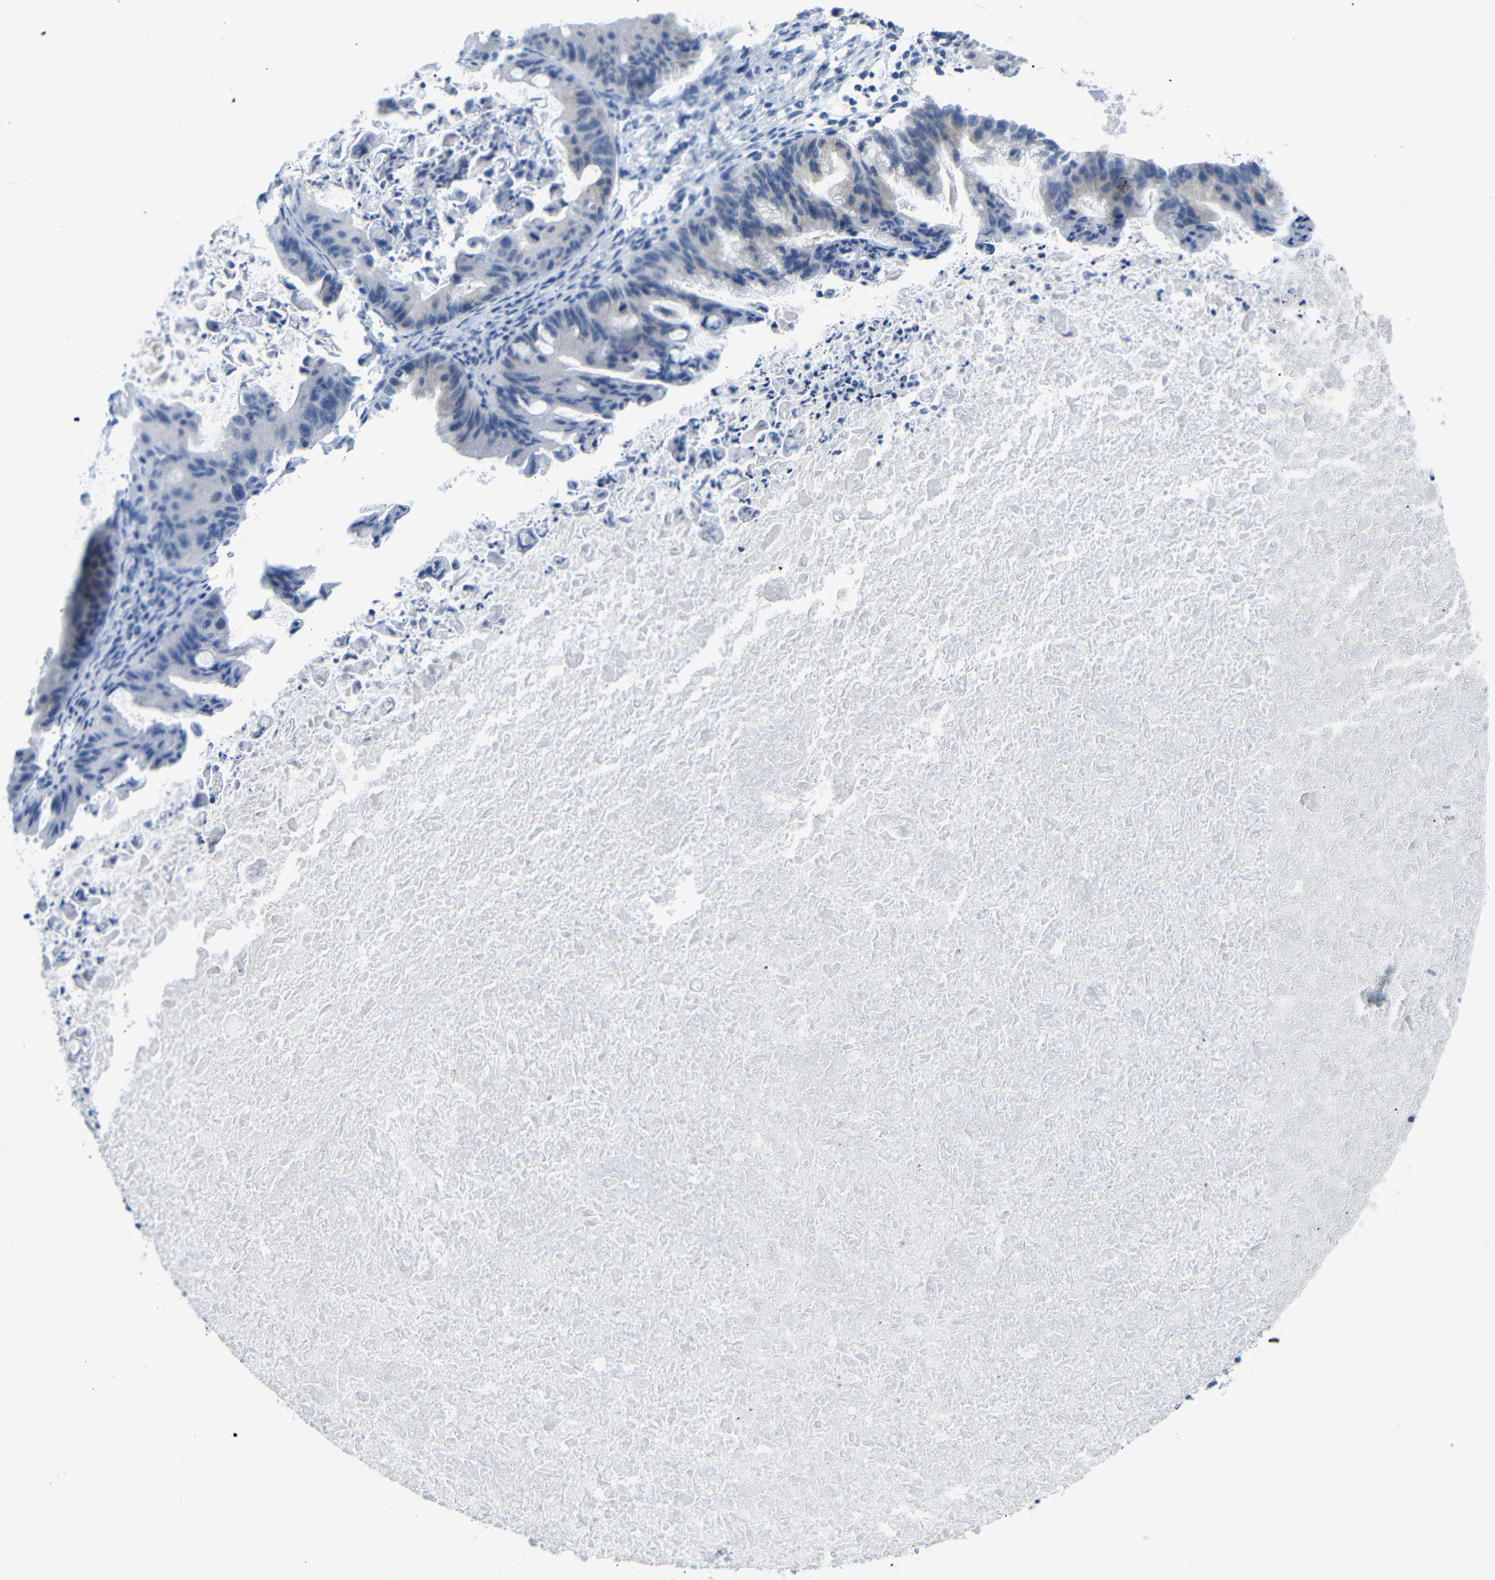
{"staining": {"intensity": "negative", "quantity": "none", "location": "none"}, "tissue": "ovarian cancer", "cell_type": "Tumor cells", "image_type": "cancer", "snomed": [{"axis": "morphology", "description": "Cystadenocarcinoma, mucinous, NOS"}, {"axis": "topography", "description": "Ovary"}], "caption": "IHC of human ovarian cancer (mucinous cystadenocarcinoma) shows no staining in tumor cells.", "gene": "DCP1A", "patient": {"sex": "female", "age": 37}}